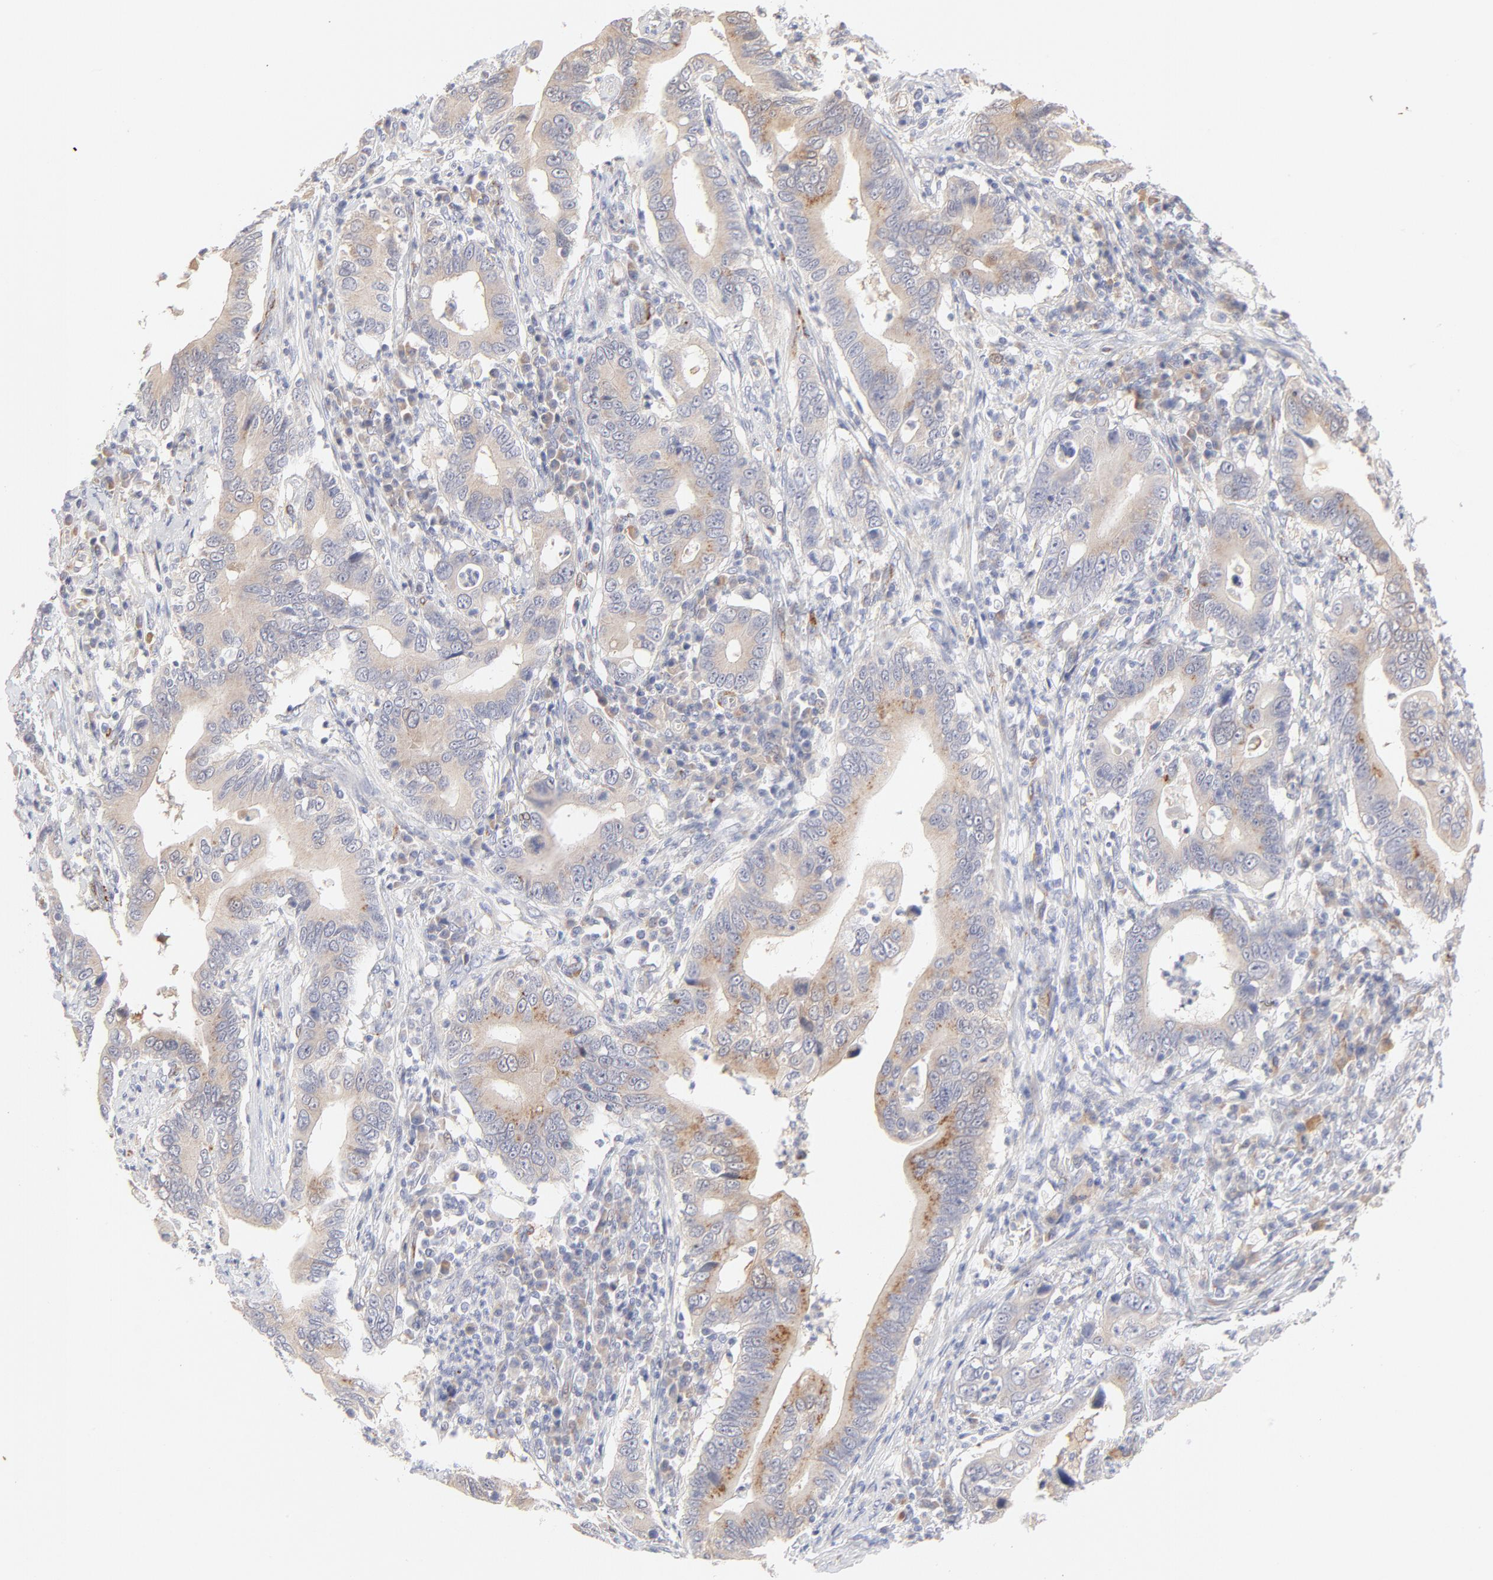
{"staining": {"intensity": "moderate", "quantity": "25%-75%", "location": "cytoplasmic/membranous"}, "tissue": "stomach cancer", "cell_type": "Tumor cells", "image_type": "cancer", "snomed": [{"axis": "morphology", "description": "Adenocarcinoma, NOS"}, {"axis": "topography", "description": "Stomach, upper"}], "caption": "Stomach adenocarcinoma stained with a brown dye displays moderate cytoplasmic/membranous positive positivity in about 25%-75% of tumor cells.", "gene": "NKX2-2", "patient": {"sex": "male", "age": 63}}